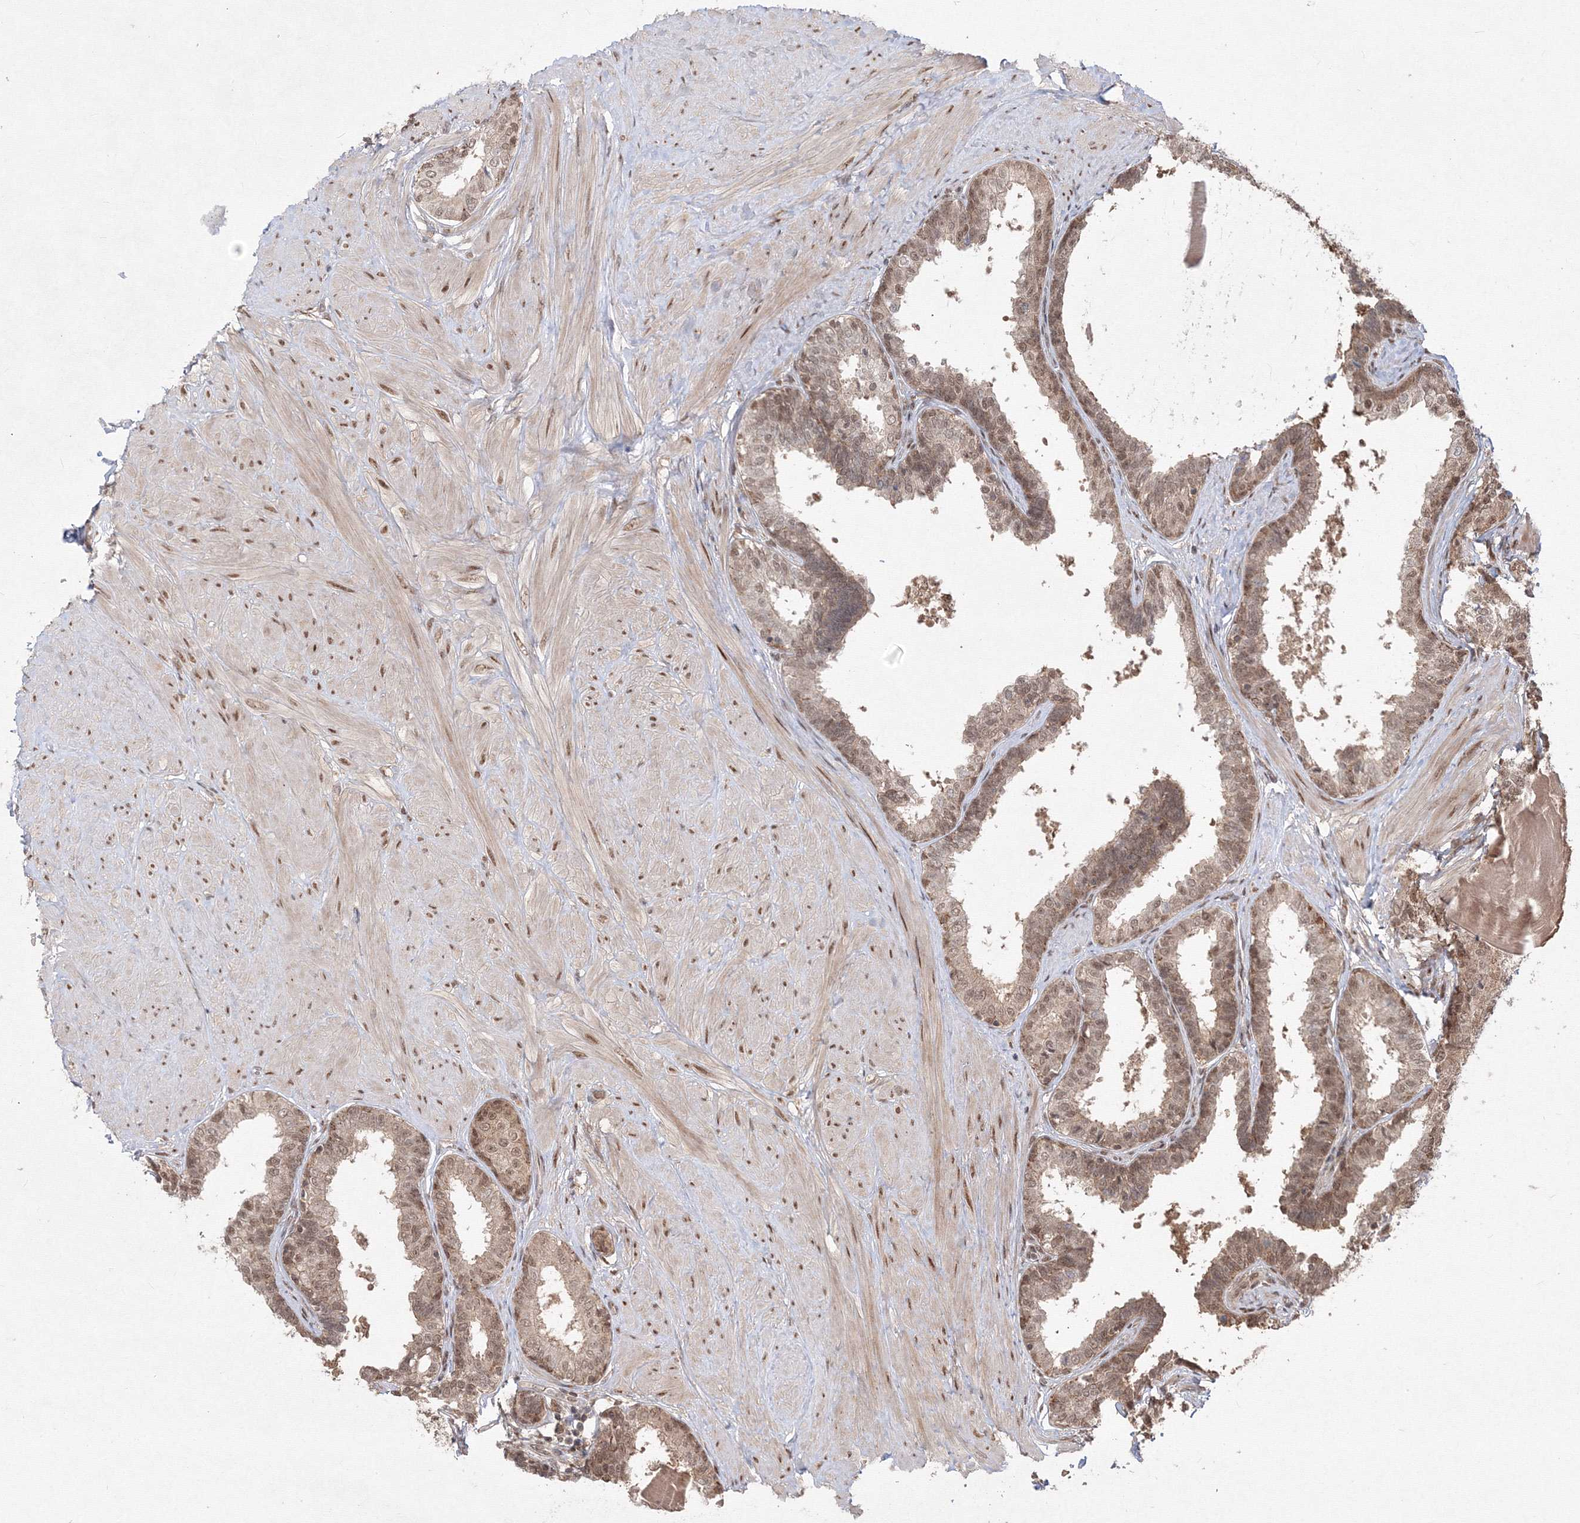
{"staining": {"intensity": "moderate", "quantity": ">75%", "location": "cytoplasmic/membranous,nuclear"}, "tissue": "prostate", "cell_type": "Glandular cells", "image_type": "normal", "snomed": [{"axis": "morphology", "description": "Normal tissue, NOS"}, {"axis": "topography", "description": "Prostate"}], "caption": "Protein expression analysis of normal prostate displays moderate cytoplasmic/membranous,nuclear staining in approximately >75% of glandular cells.", "gene": "COPS4", "patient": {"sex": "male", "age": 48}}